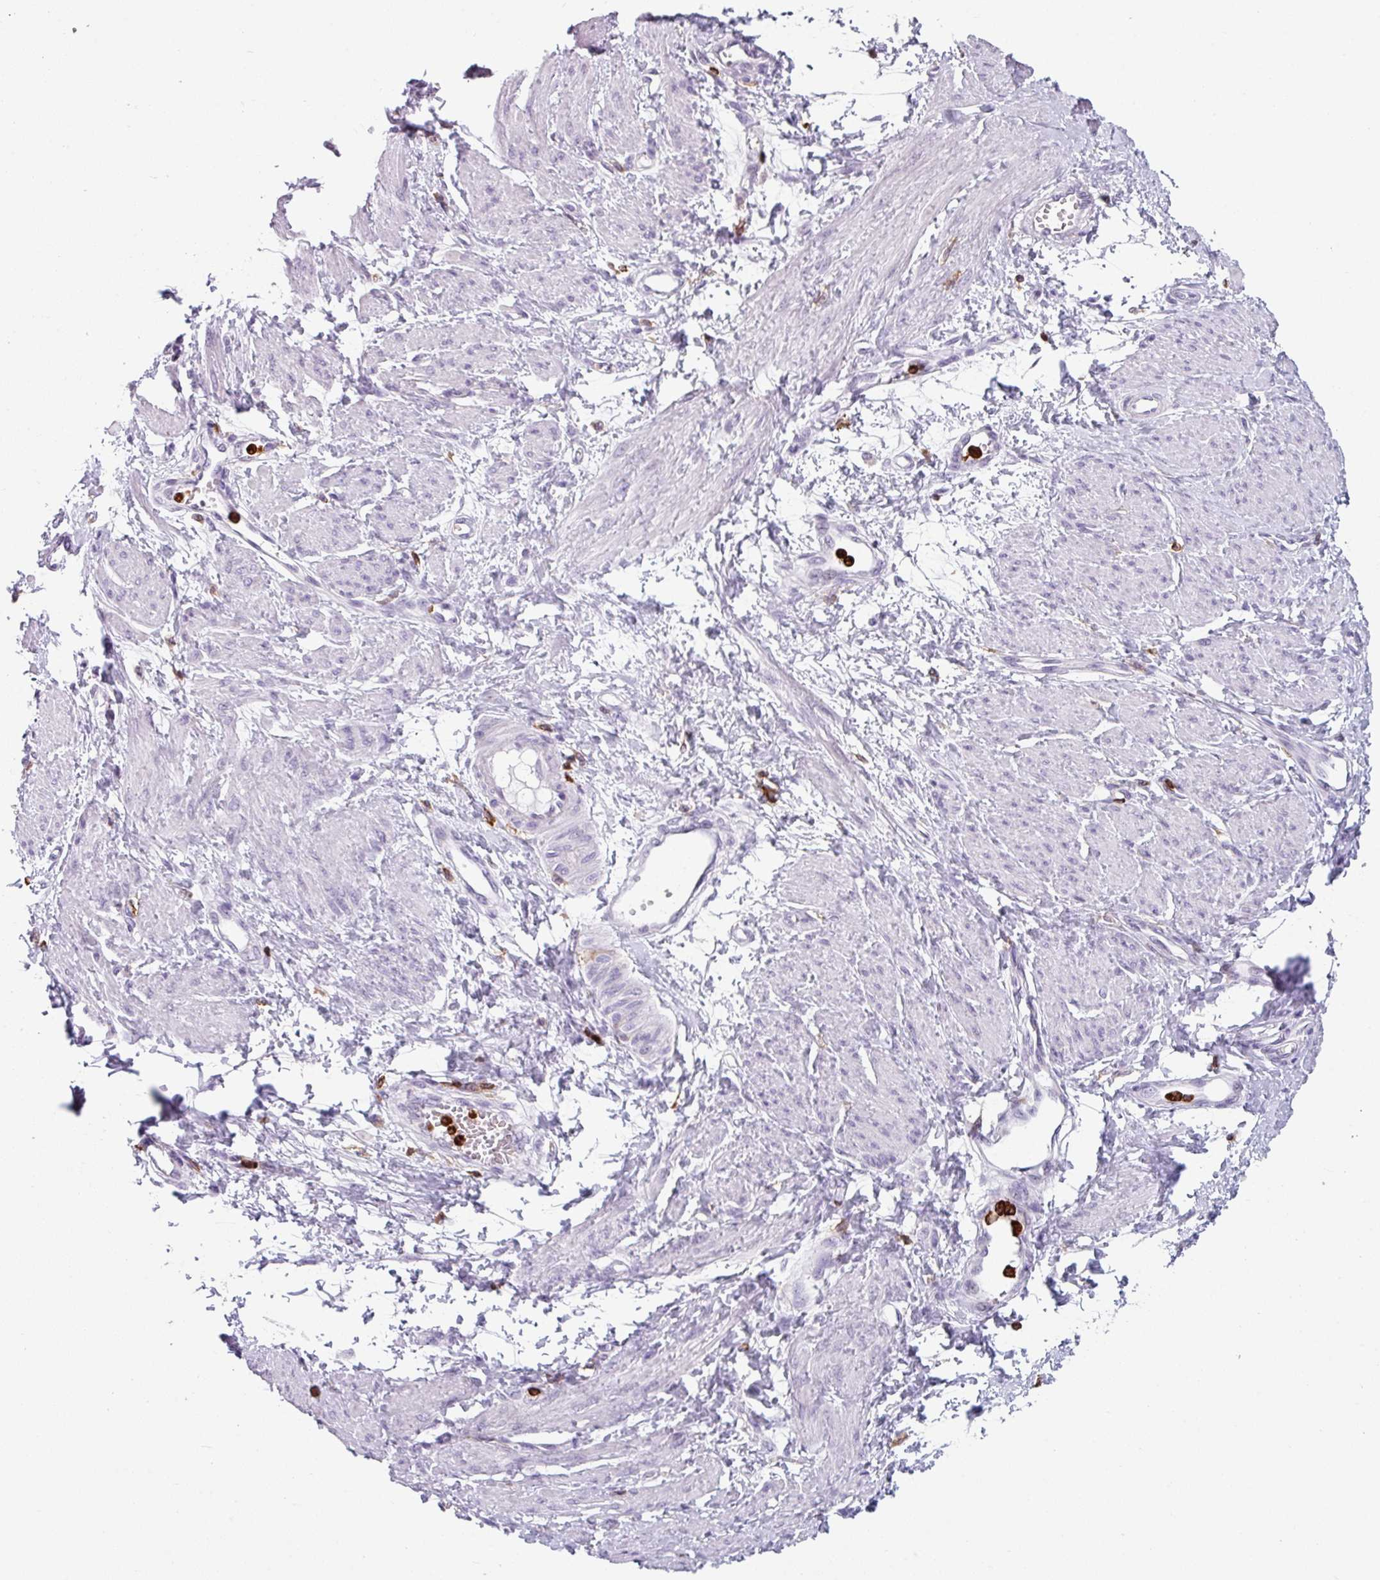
{"staining": {"intensity": "negative", "quantity": "none", "location": "none"}, "tissue": "smooth muscle", "cell_type": "Smooth muscle cells", "image_type": "normal", "snomed": [{"axis": "morphology", "description": "Normal tissue, NOS"}, {"axis": "topography", "description": "Smooth muscle"}, {"axis": "topography", "description": "Uterus"}], "caption": "Immunohistochemistry (IHC) of normal smooth muscle reveals no expression in smooth muscle cells.", "gene": "EXOSC5", "patient": {"sex": "female", "age": 39}}